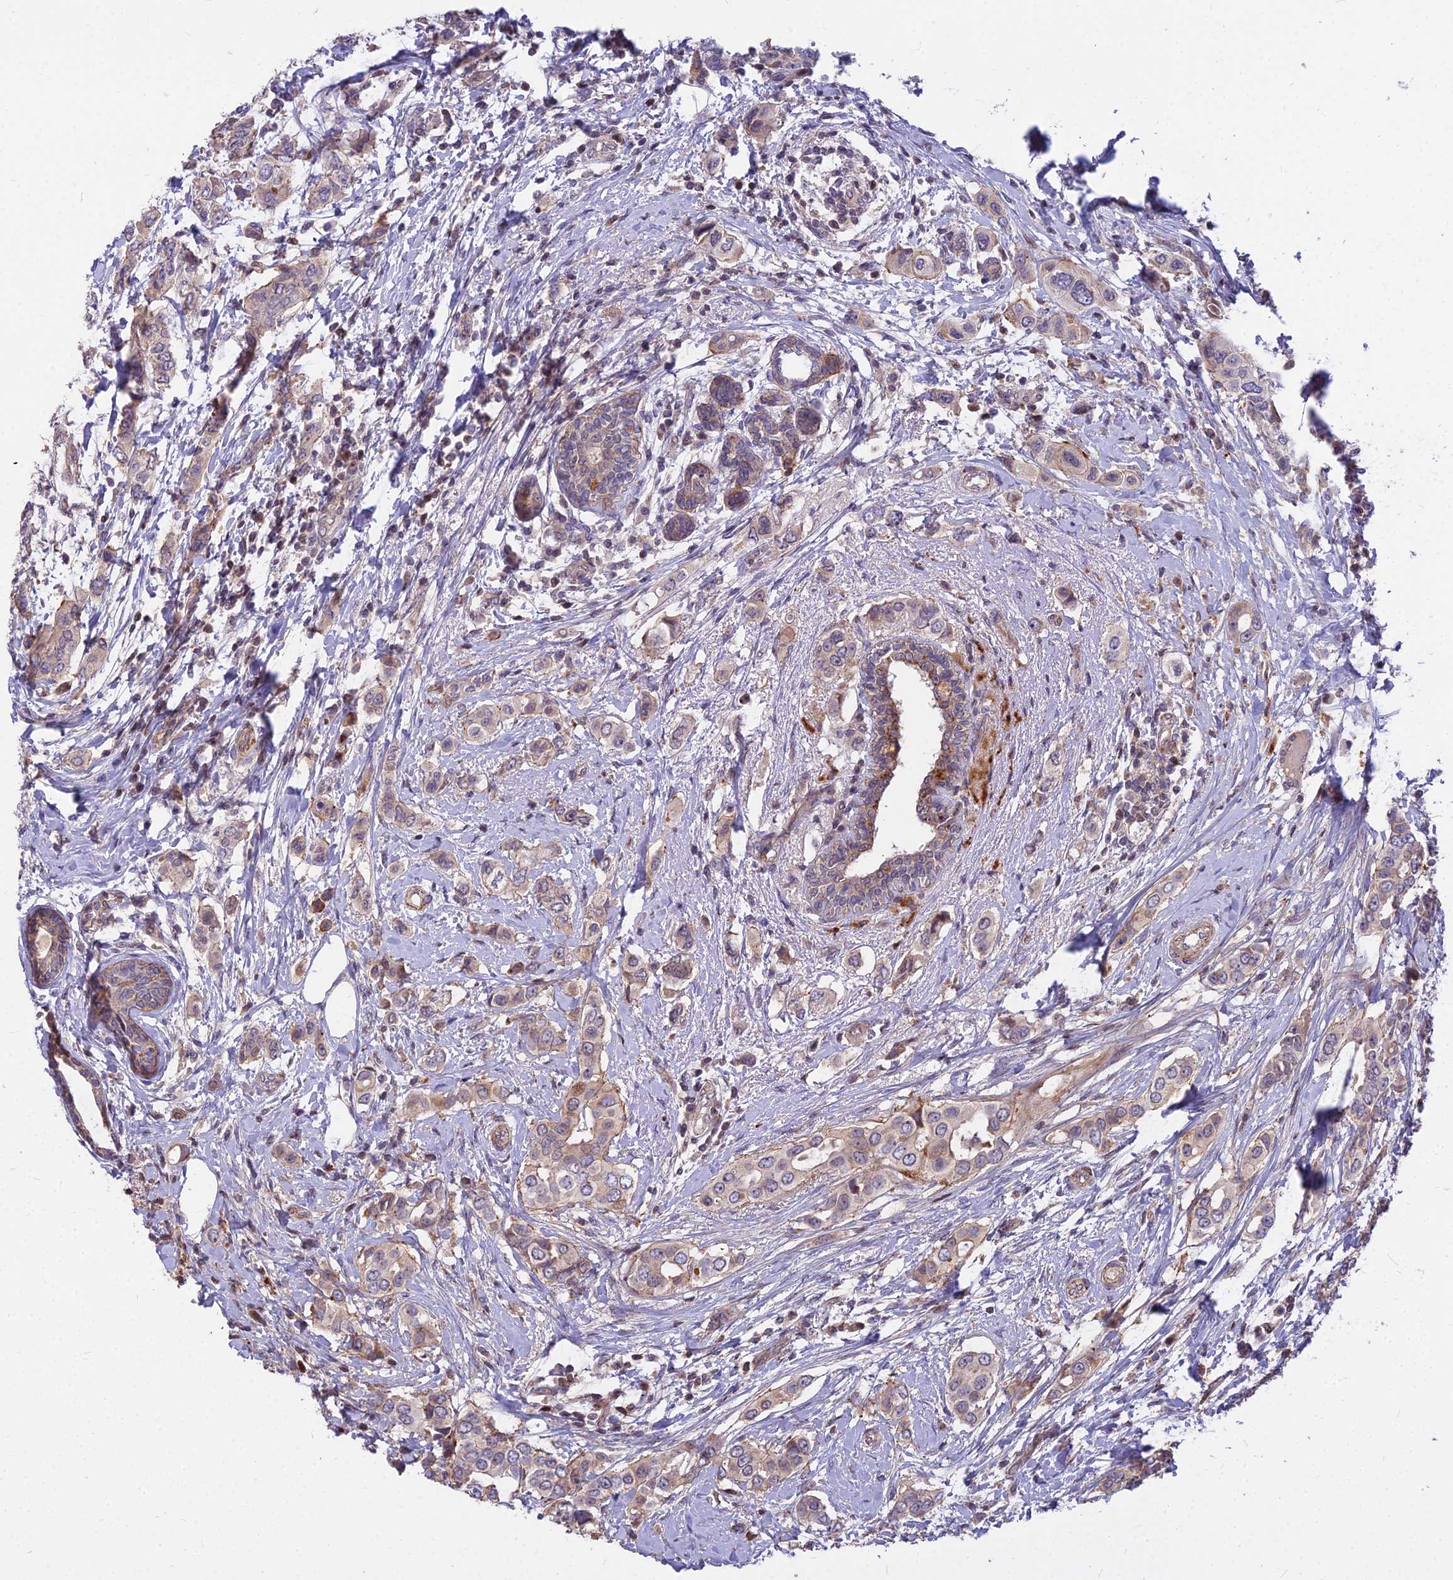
{"staining": {"intensity": "weak", "quantity": "25%-75%", "location": "cytoplasmic/membranous"}, "tissue": "breast cancer", "cell_type": "Tumor cells", "image_type": "cancer", "snomed": [{"axis": "morphology", "description": "Lobular carcinoma"}, {"axis": "topography", "description": "Breast"}], "caption": "About 25%-75% of tumor cells in human breast lobular carcinoma demonstrate weak cytoplasmic/membranous protein expression as visualized by brown immunohistochemical staining.", "gene": "GLYATL3", "patient": {"sex": "female", "age": 51}}